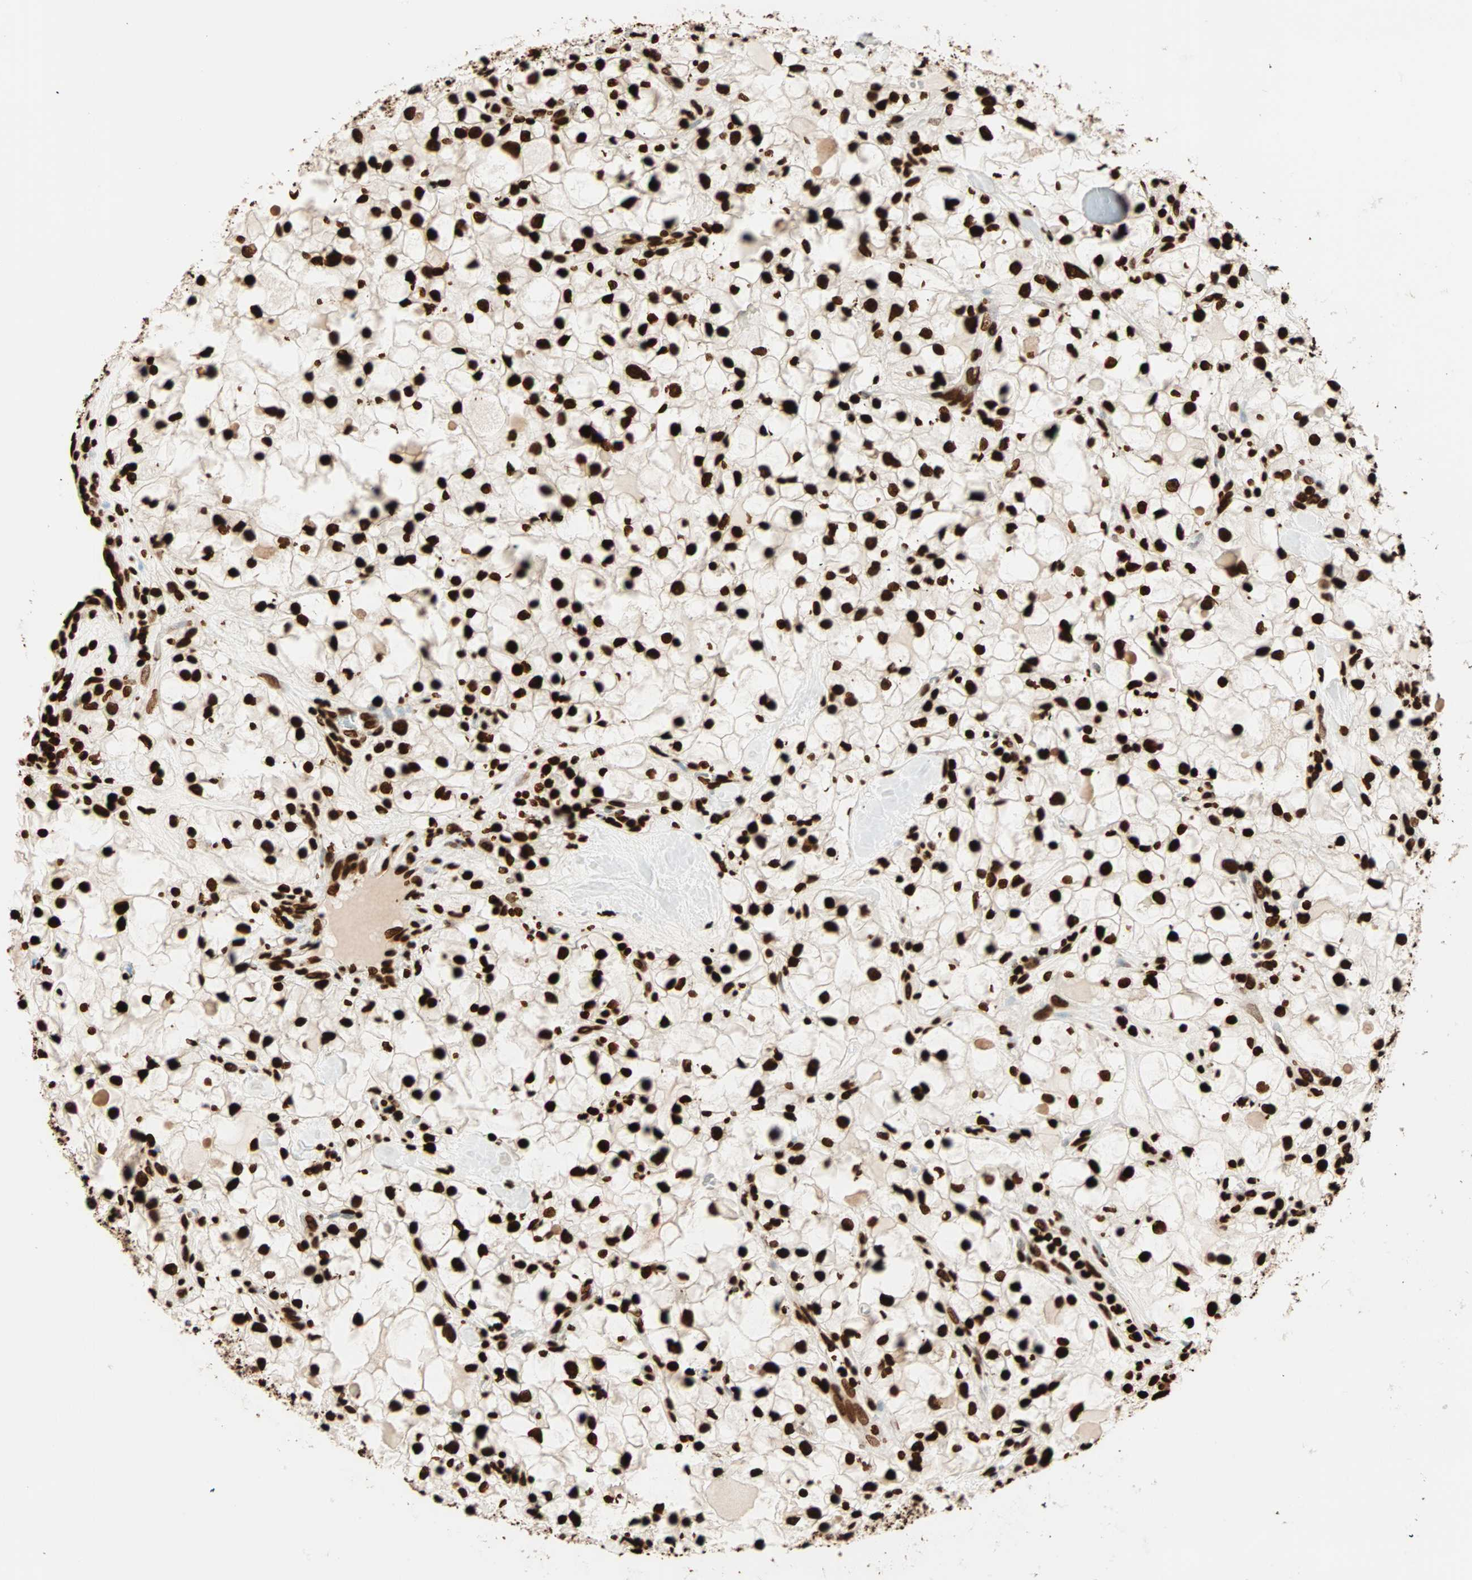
{"staining": {"intensity": "strong", "quantity": ">75%", "location": "nuclear"}, "tissue": "renal cancer", "cell_type": "Tumor cells", "image_type": "cancer", "snomed": [{"axis": "morphology", "description": "Adenocarcinoma, NOS"}, {"axis": "topography", "description": "Kidney"}], "caption": "Immunohistochemical staining of renal adenocarcinoma reveals high levels of strong nuclear protein expression in approximately >75% of tumor cells.", "gene": "GLI2", "patient": {"sex": "female", "age": 60}}